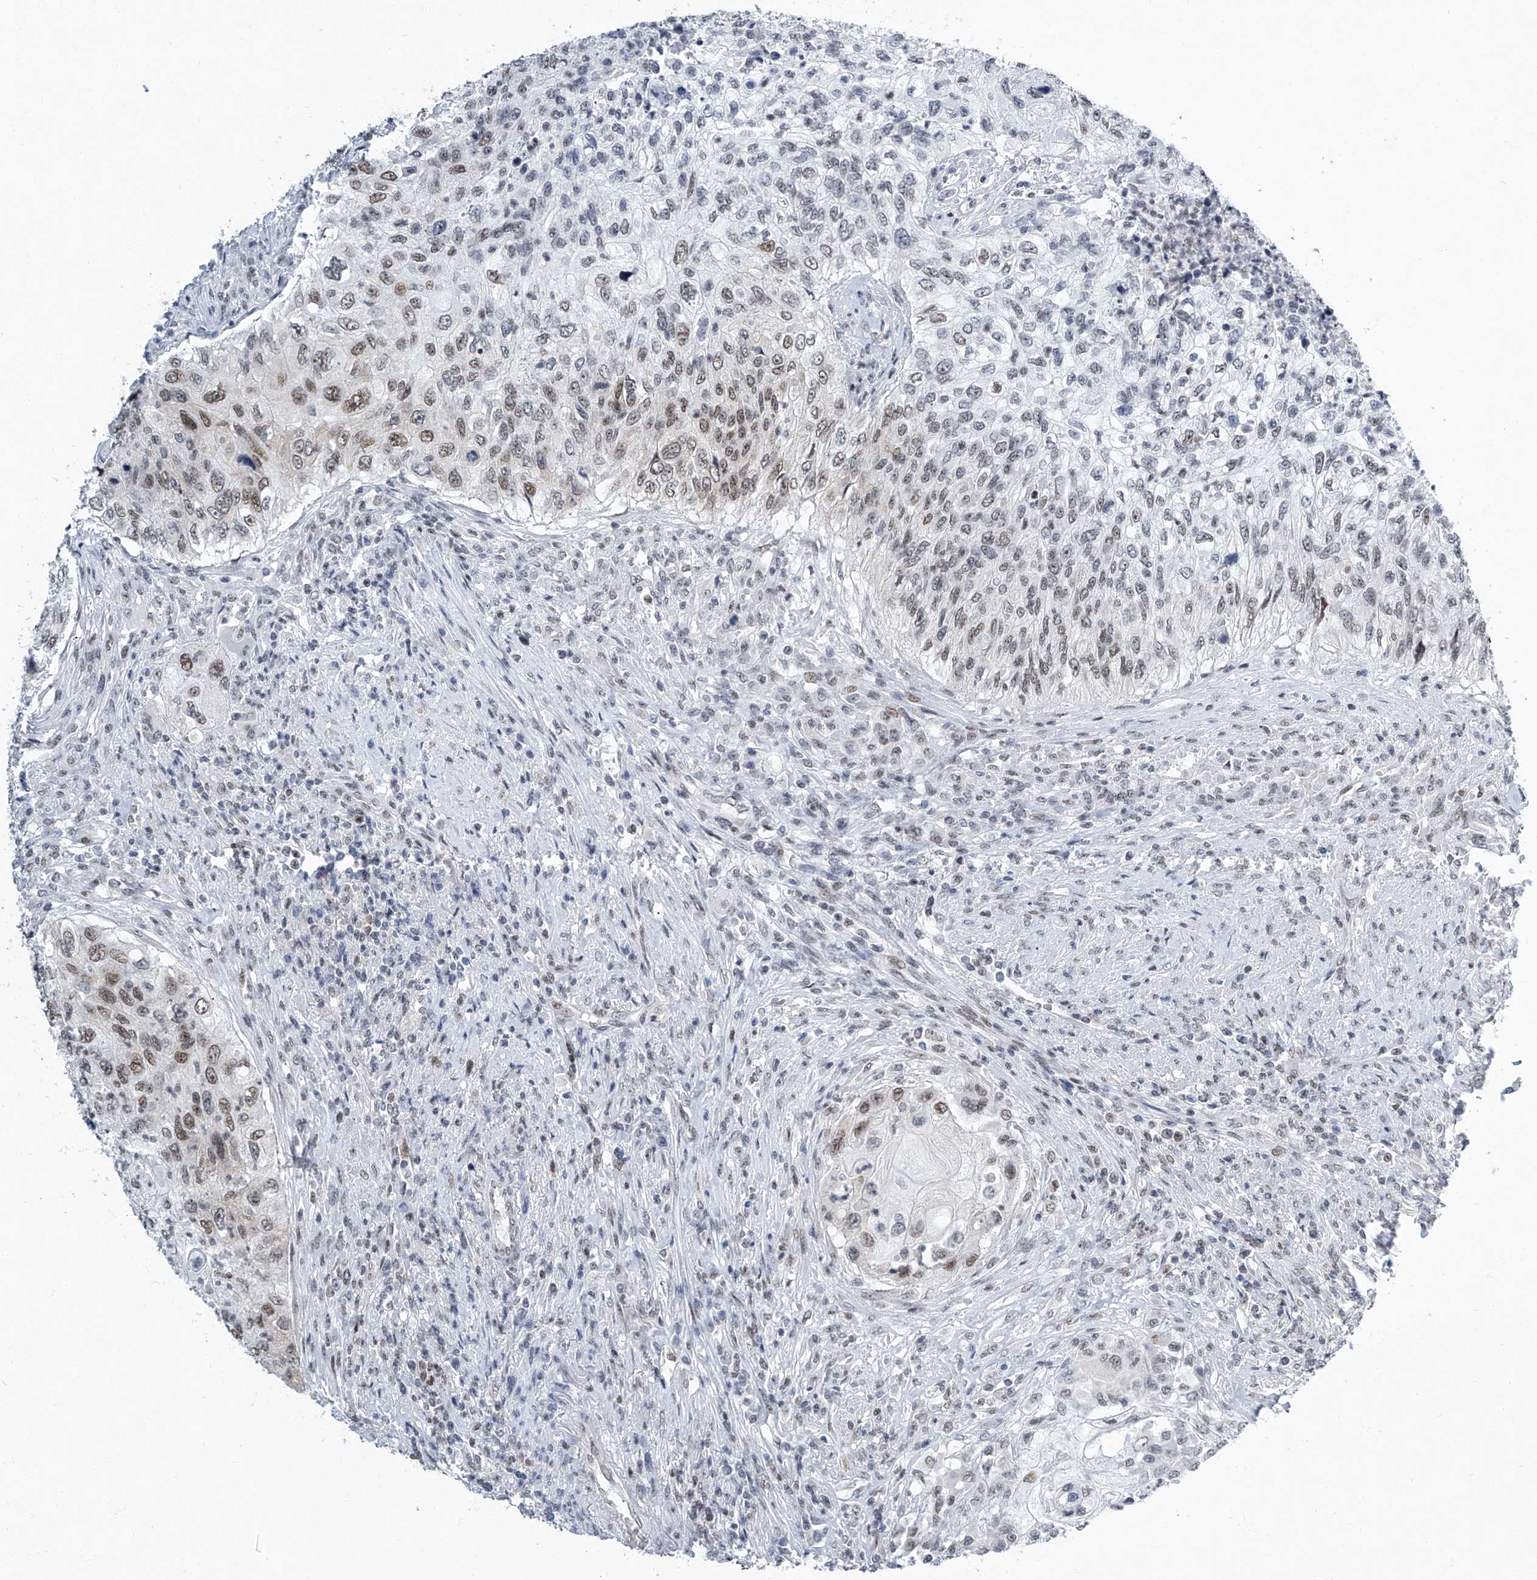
{"staining": {"intensity": "moderate", "quantity": "25%-75%", "location": "nuclear"}, "tissue": "urothelial cancer", "cell_type": "Tumor cells", "image_type": "cancer", "snomed": [{"axis": "morphology", "description": "Urothelial carcinoma, High grade"}, {"axis": "topography", "description": "Urinary bladder"}], "caption": "A histopathology image showing moderate nuclear positivity in about 25%-75% of tumor cells in urothelial carcinoma (high-grade), as visualized by brown immunohistochemical staining.", "gene": "TFDP1", "patient": {"sex": "female", "age": 60}}